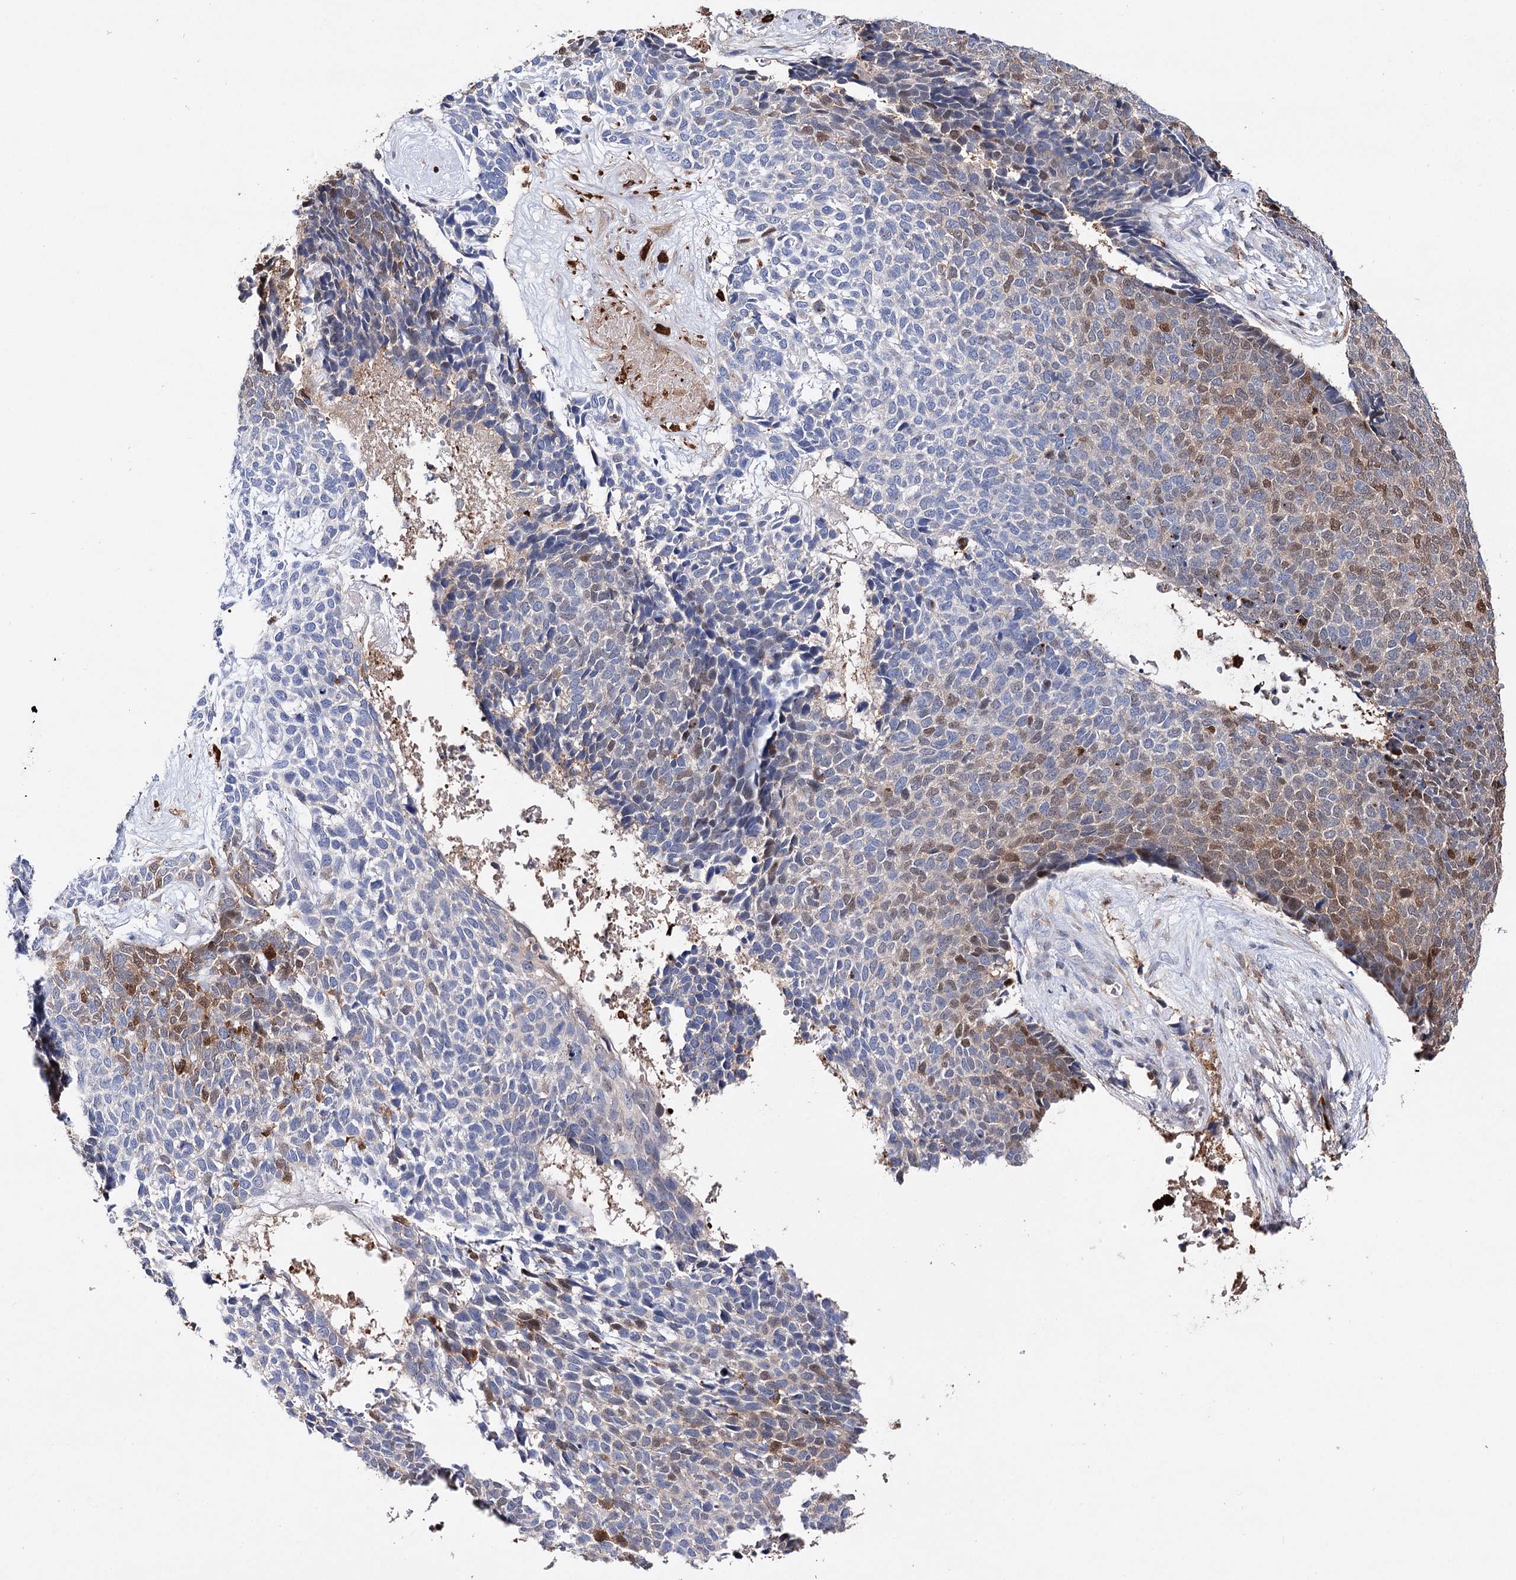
{"staining": {"intensity": "moderate", "quantity": "25%-75%", "location": "cytoplasmic/membranous,nuclear"}, "tissue": "skin cancer", "cell_type": "Tumor cells", "image_type": "cancer", "snomed": [{"axis": "morphology", "description": "Basal cell carcinoma"}, {"axis": "topography", "description": "Skin"}], "caption": "High-power microscopy captured an immunohistochemistry micrograph of skin basal cell carcinoma, revealing moderate cytoplasmic/membranous and nuclear positivity in approximately 25%-75% of tumor cells.", "gene": "CFAP46", "patient": {"sex": "female", "age": 84}}